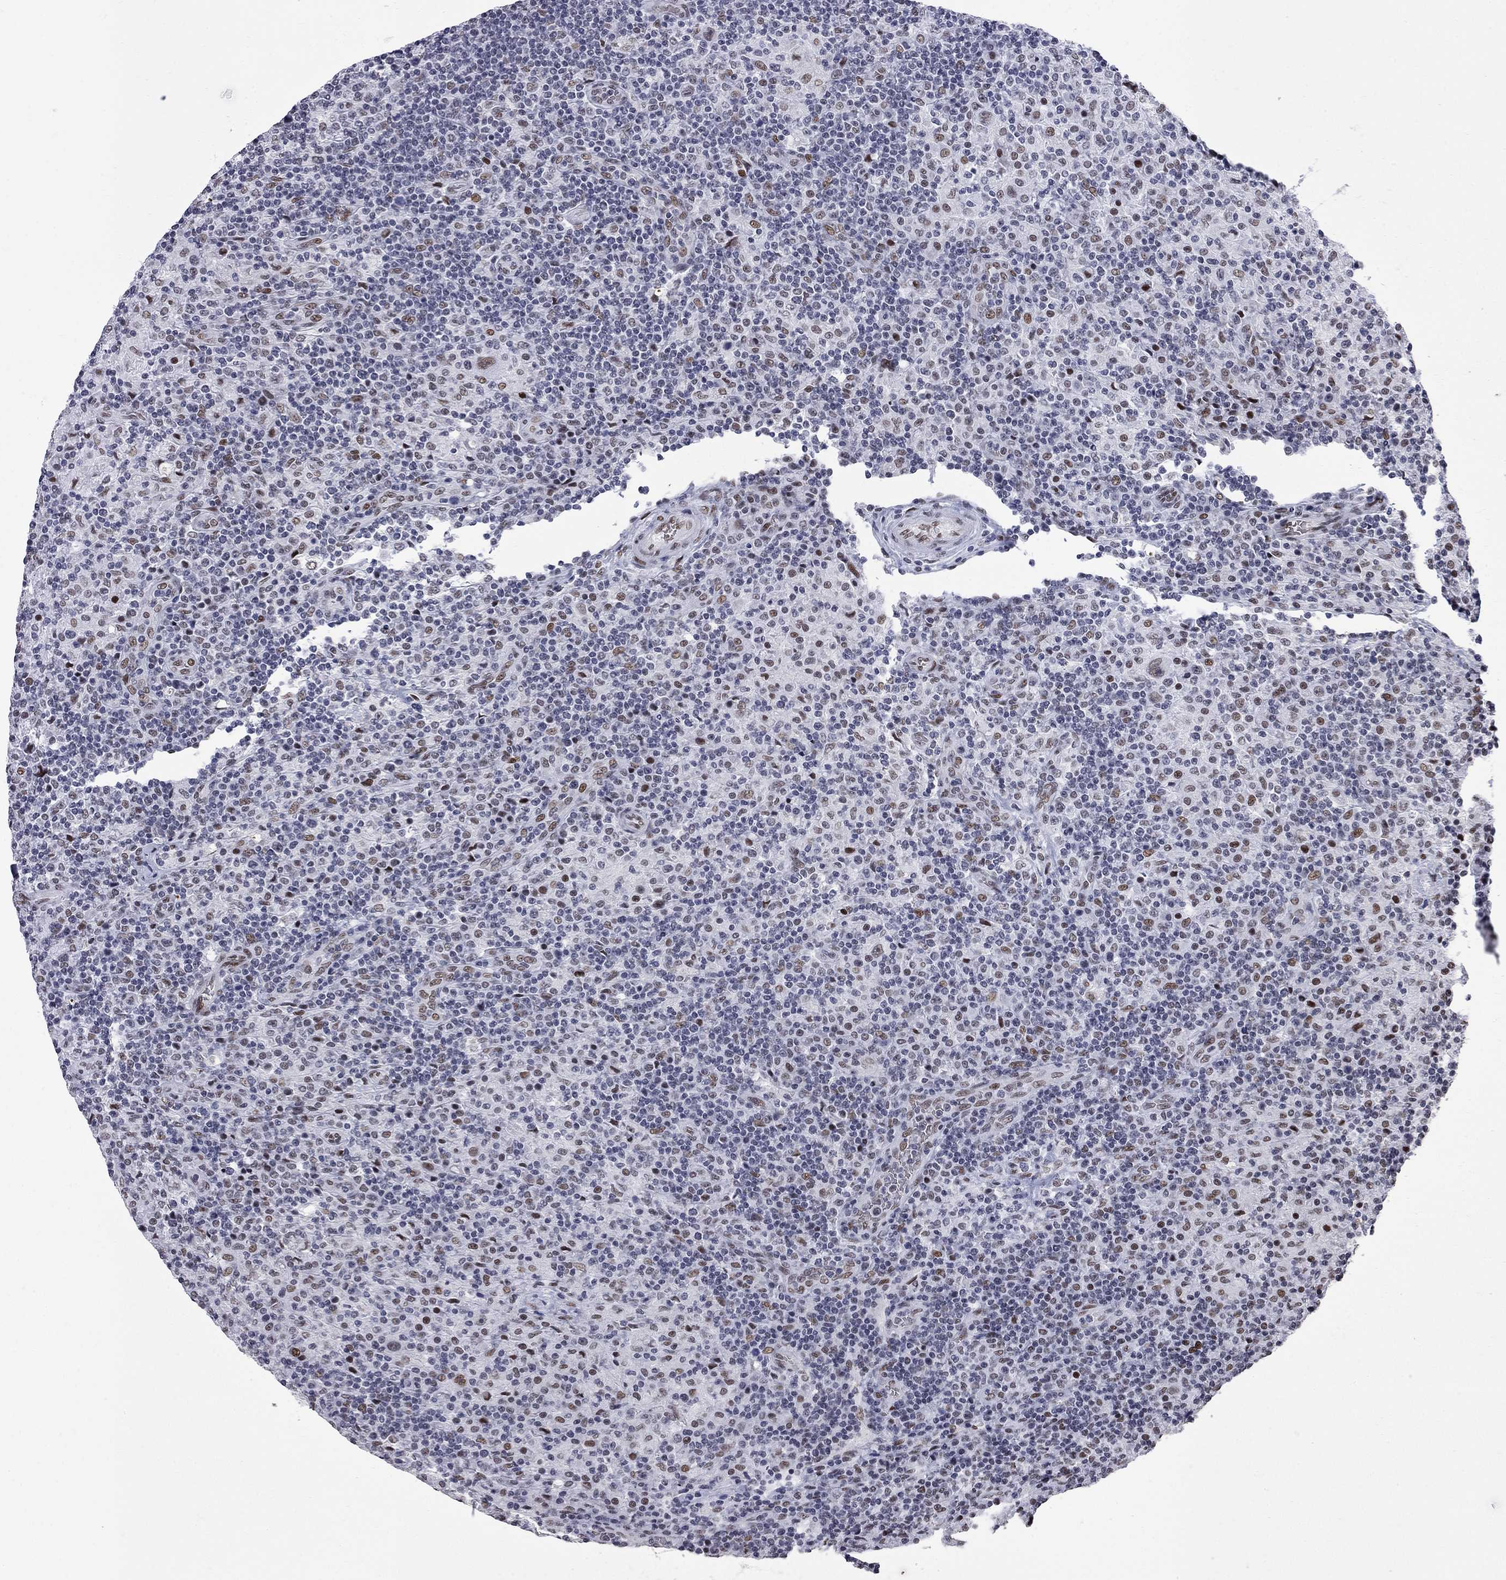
{"staining": {"intensity": "weak", "quantity": ">75%", "location": "nuclear"}, "tissue": "lymphoma", "cell_type": "Tumor cells", "image_type": "cancer", "snomed": [{"axis": "morphology", "description": "Hodgkin's disease, NOS"}, {"axis": "topography", "description": "Lymph node"}], "caption": "Human Hodgkin's disease stained with a protein marker demonstrates weak staining in tumor cells.", "gene": "ZBTB47", "patient": {"sex": "male", "age": 70}}